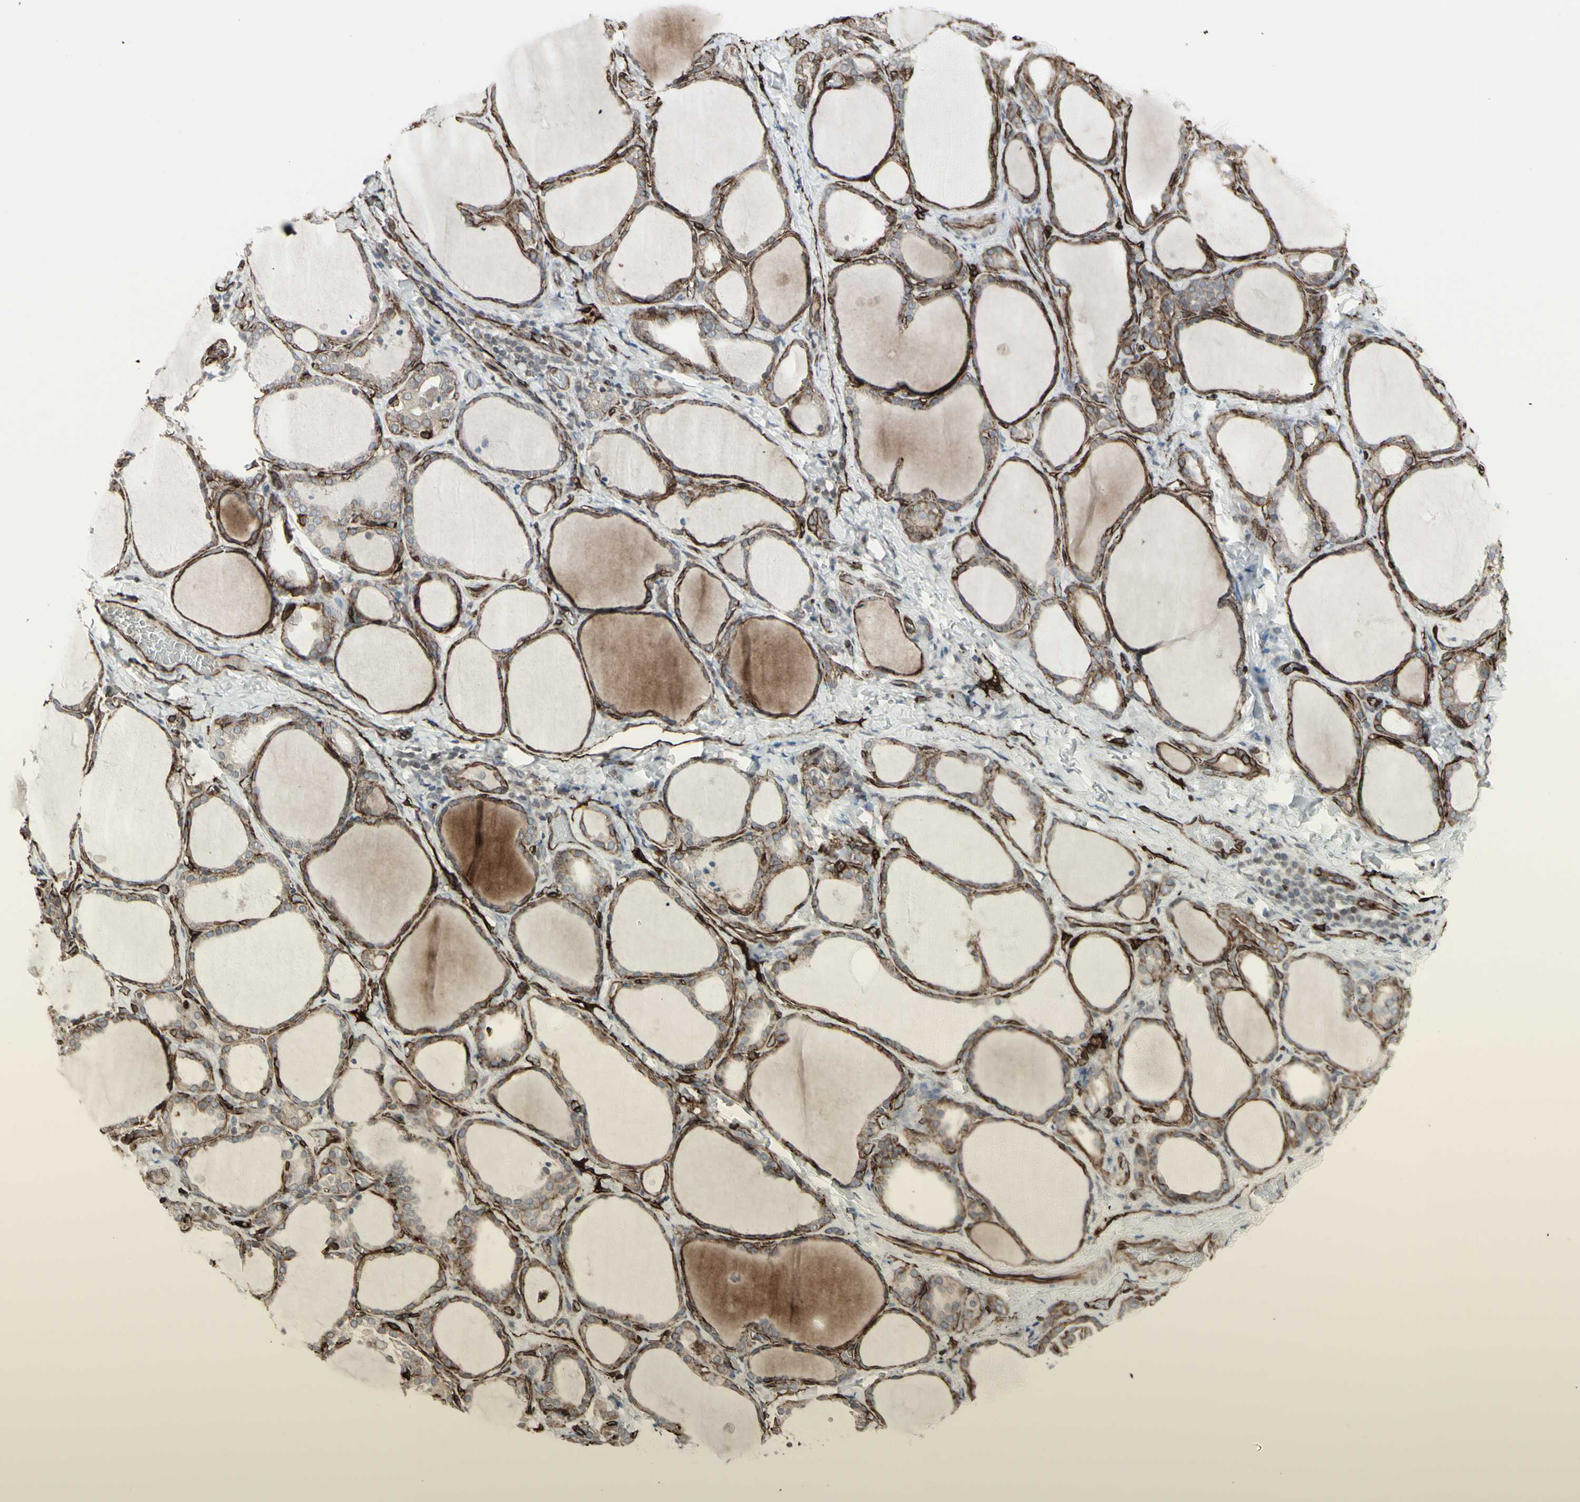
{"staining": {"intensity": "moderate", "quantity": ">75%", "location": "cytoplasmic/membranous"}, "tissue": "thyroid gland", "cell_type": "Glandular cells", "image_type": "normal", "snomed": [{"axis": "morphology", "description": "Normal tissue, NOS"}, {"axis": "morphology", "description": "Papillary adenocarcinoma, NOS"}, {"axis": "topography", "description": "Thyroid gland"}], "caption": "Immunohistochemical staining of unremarkable human thyroid gland exhibits moderate cytoplasmic/membranous protein positivity in about >75% of glandular cells. Using DAB (brown) and hematoxylin (blue) stains, captured at high magnification using brightfield microscopy.", "gene": "DTX3L", "patient": {"sex": "female", "age": 30}}